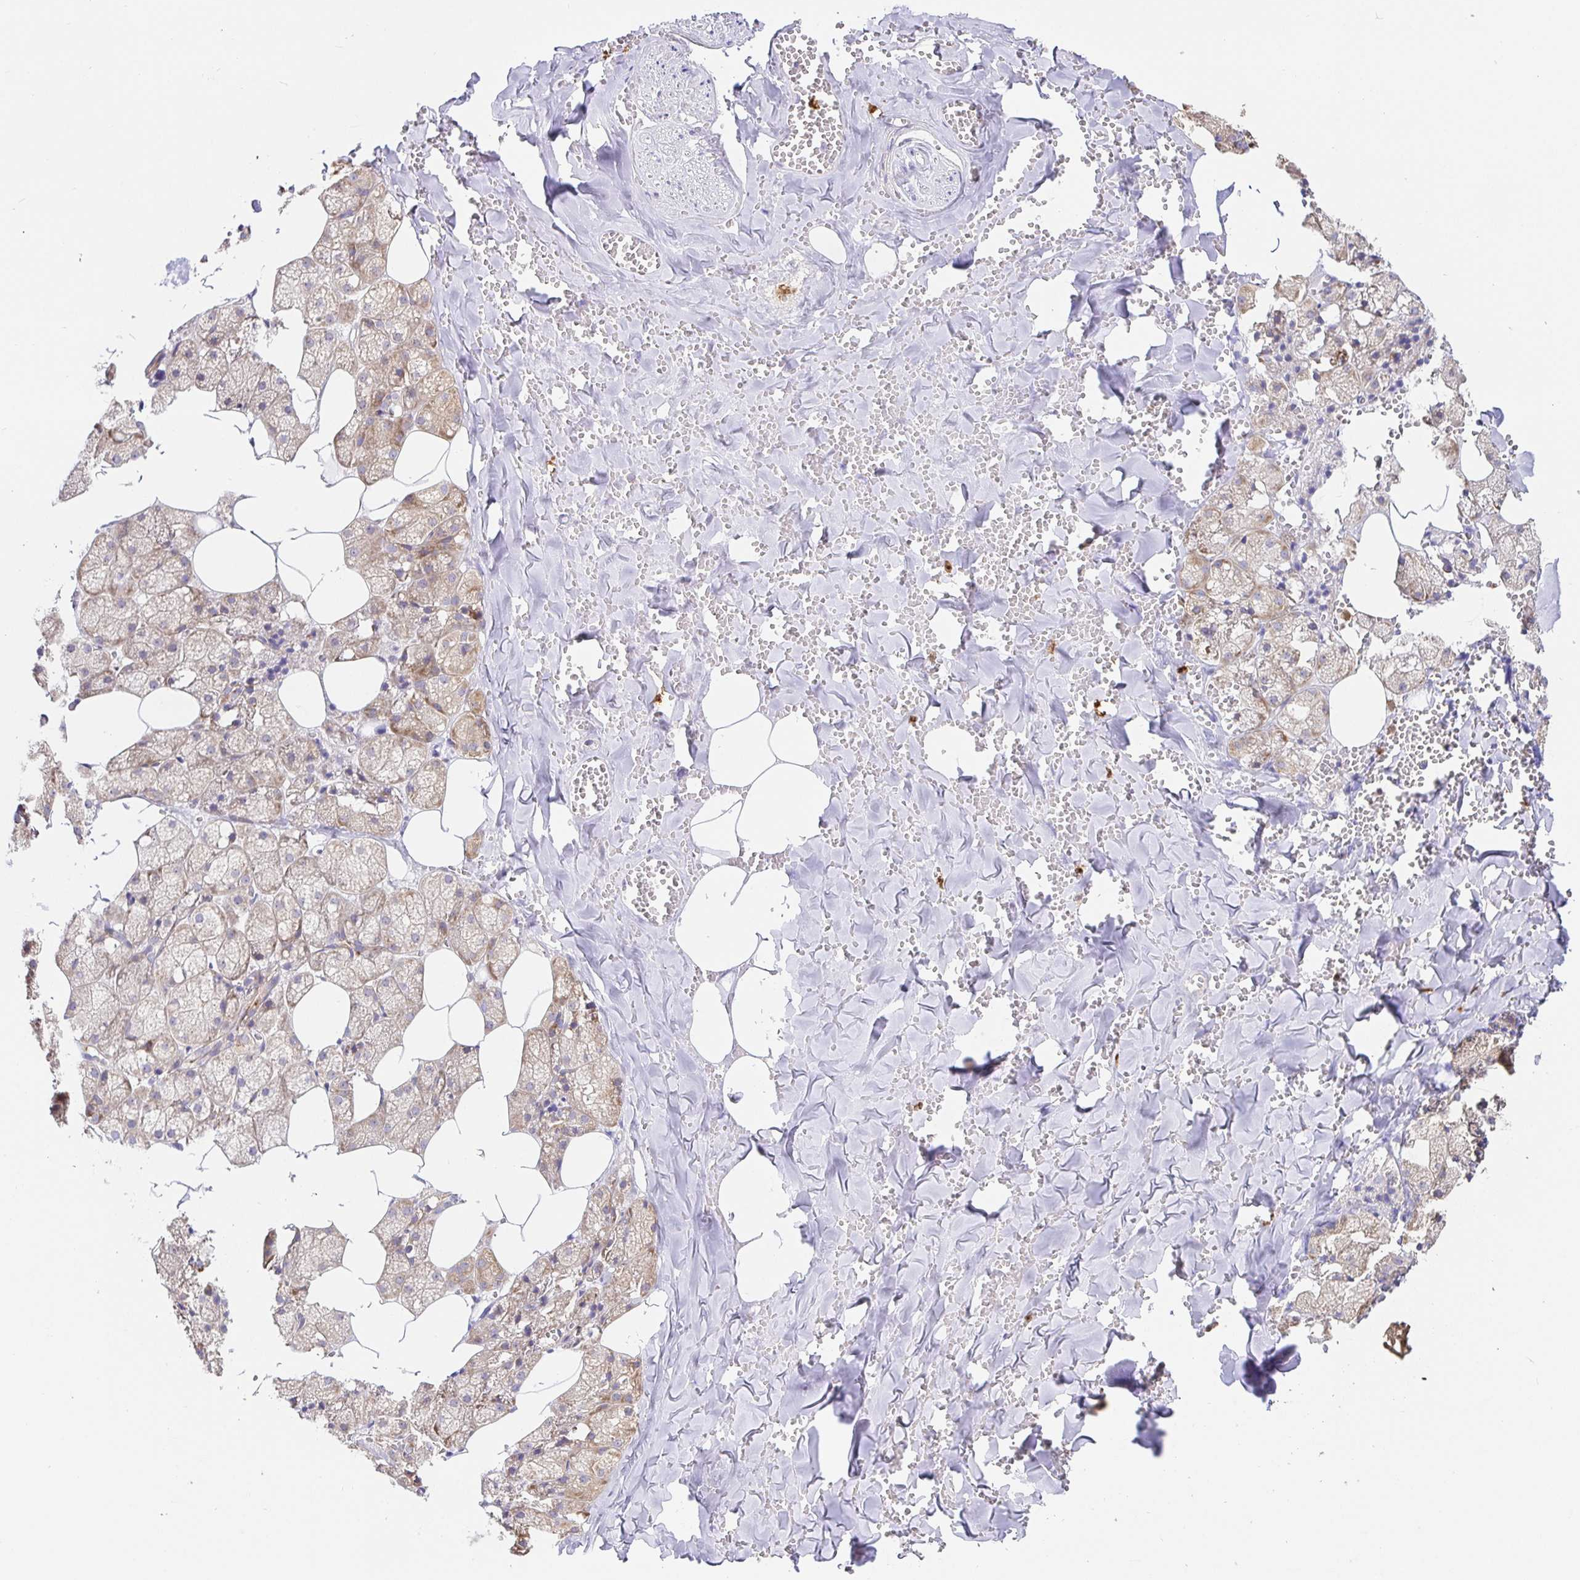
{"staining": {"intensity": "moderate", "quantity": "25%-75%", "location": "cytoplasmic/membranous"}, "tissue": "salivary gland", "cell_type": "Glandular cells", "image_type": "normal", "snomed": [{"axis": "morphology", "description": "Normal tissue, NOS"}, {"axis": "topography", "description": "Salivary gland"}, {"axis": "topography", "description": "Peripheral nerve tissue"}], "caption": "Normal salivary gland reveals moderate cytoplasmic/membranous expression in approximately 25%-75% of glandular cells, visualized by immunohistochemistry. Immunohistochemistry stains the protein in brown and the nuclei are stained blue.", "gene": "PDPK1", "patient": {"sex": "male", "age": 38}}